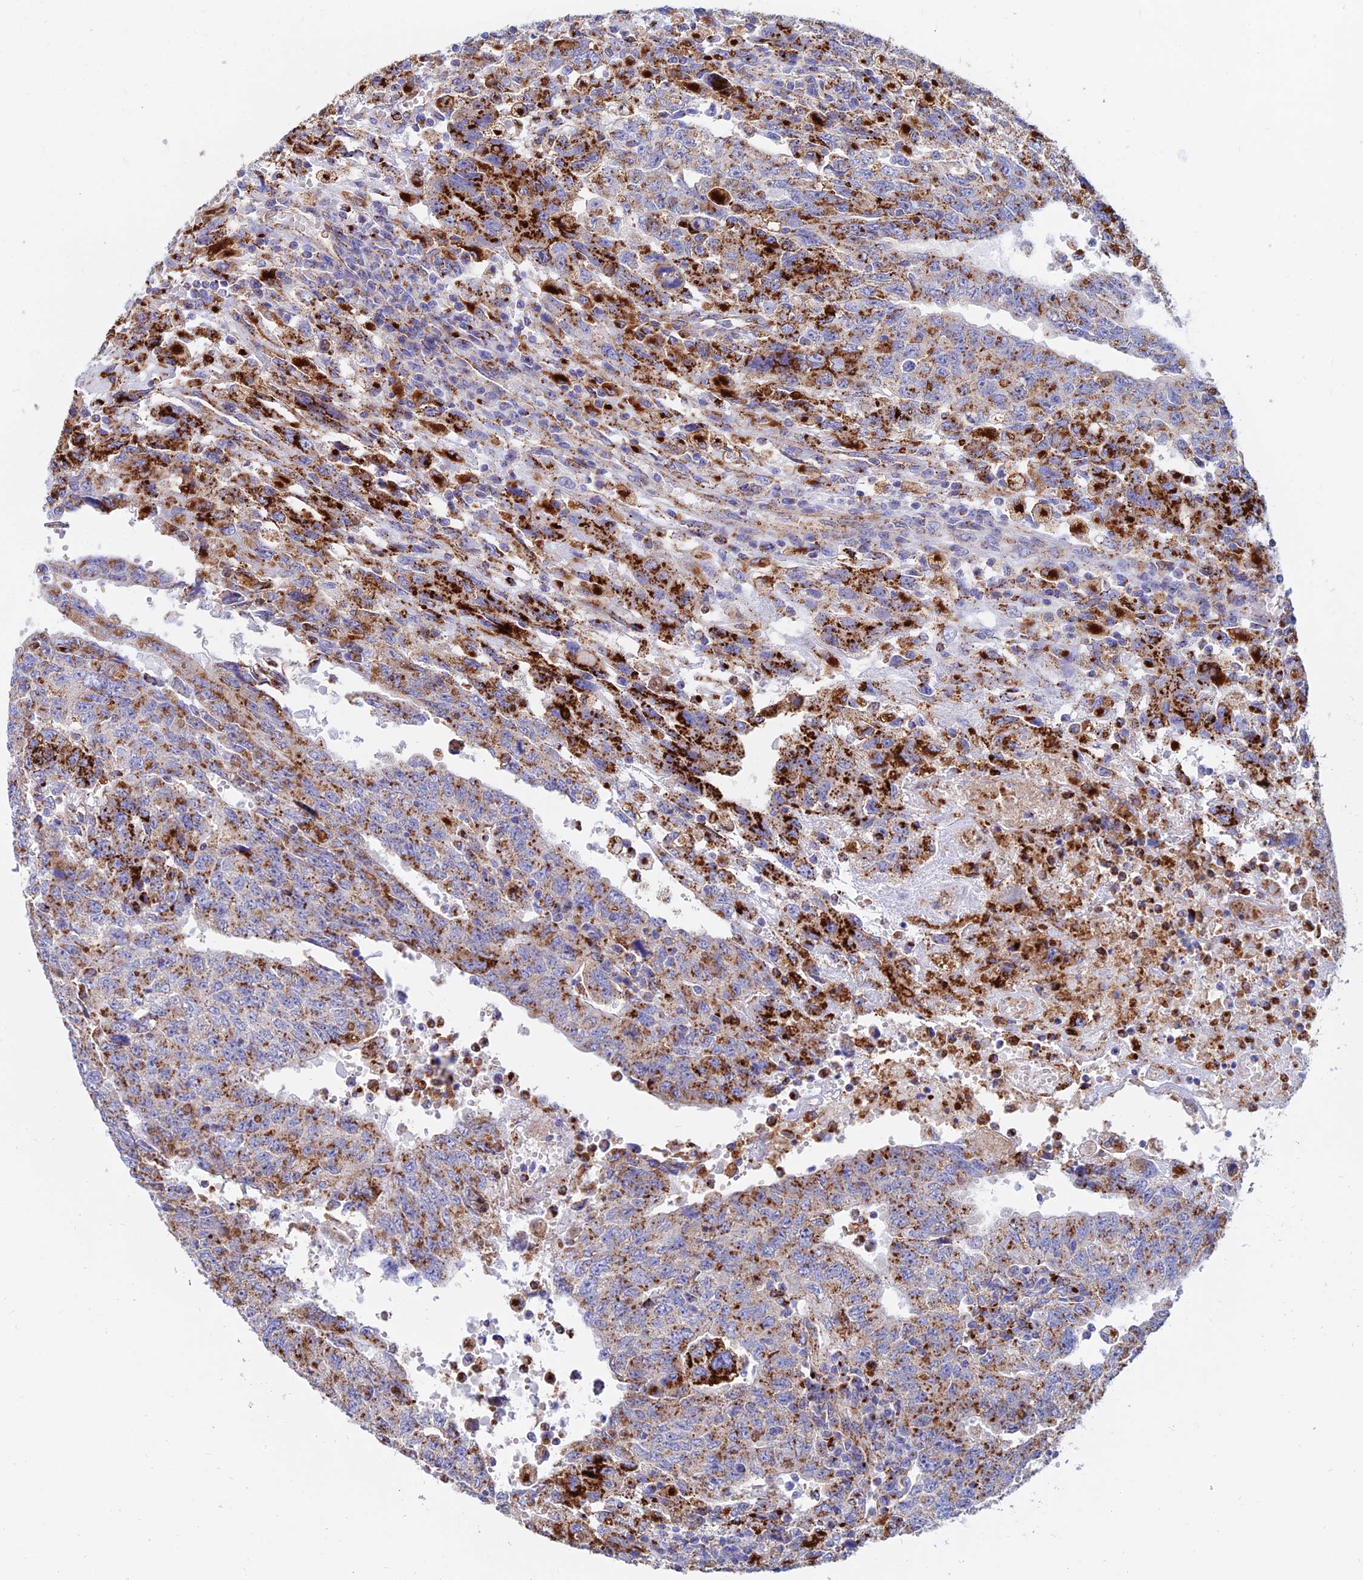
{"staining": {"intensity": "strong", "quantity": "25%-75%", "location": "cytoplasmic/membranous"}, "tissue": "testis cancer", "cell_type": "Tumor cells", "image_type": "cancer", "snomed": [{"axis": "morphology", "description": "Carcinoma, Embryonal, NOS"}, {"axis": "topography", "description": "Testis"}], "caption": "Protein staining exhibits strong cytoplasmic/membranous positivity in about 25%-75% of tumor cells in testis cancer (embryonal carcinoma).", "gene": "SPNS1", "patient": {"sex": "male", "age": 34}}